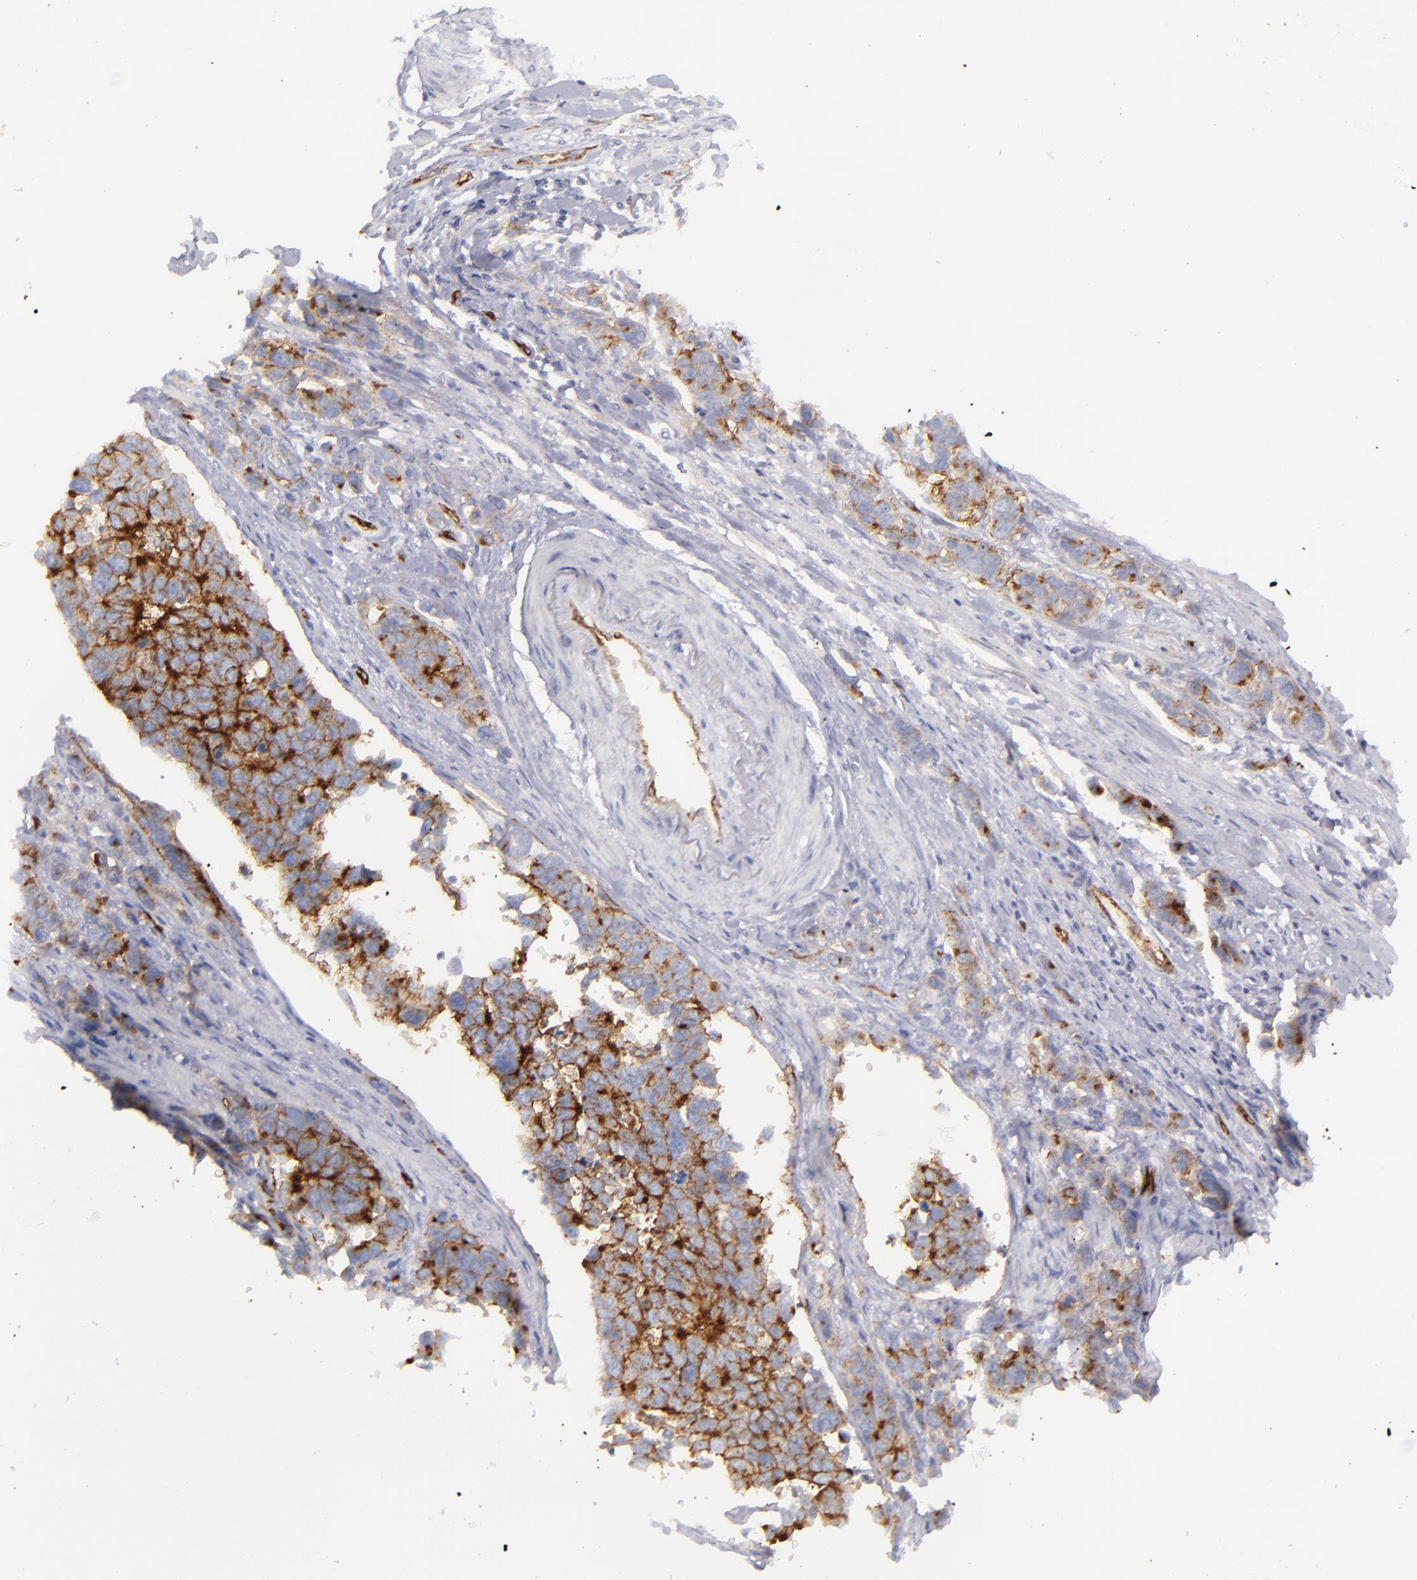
{"staining": {"intensity": "strong", "quantity": "25%-75%", "location": "cytoplasmic/membranous"}, "tissue": "stomach cancer", "cell_type": "Tumor cells", "image_type": "cancer", "snomed": [{"axis": "morphology", "description": "Adenocarcinoma, NOS"}, {"axis": "topography", "description": "Stomach, upper"}], "caption": "Stomach cancer (adenocarcinoma) tissue reveals strong cytoplasmic/membranous expression in about 25%-75% of tumor cells", "gene": "ACE", "patient": {"sex": "male", "age": 71}}